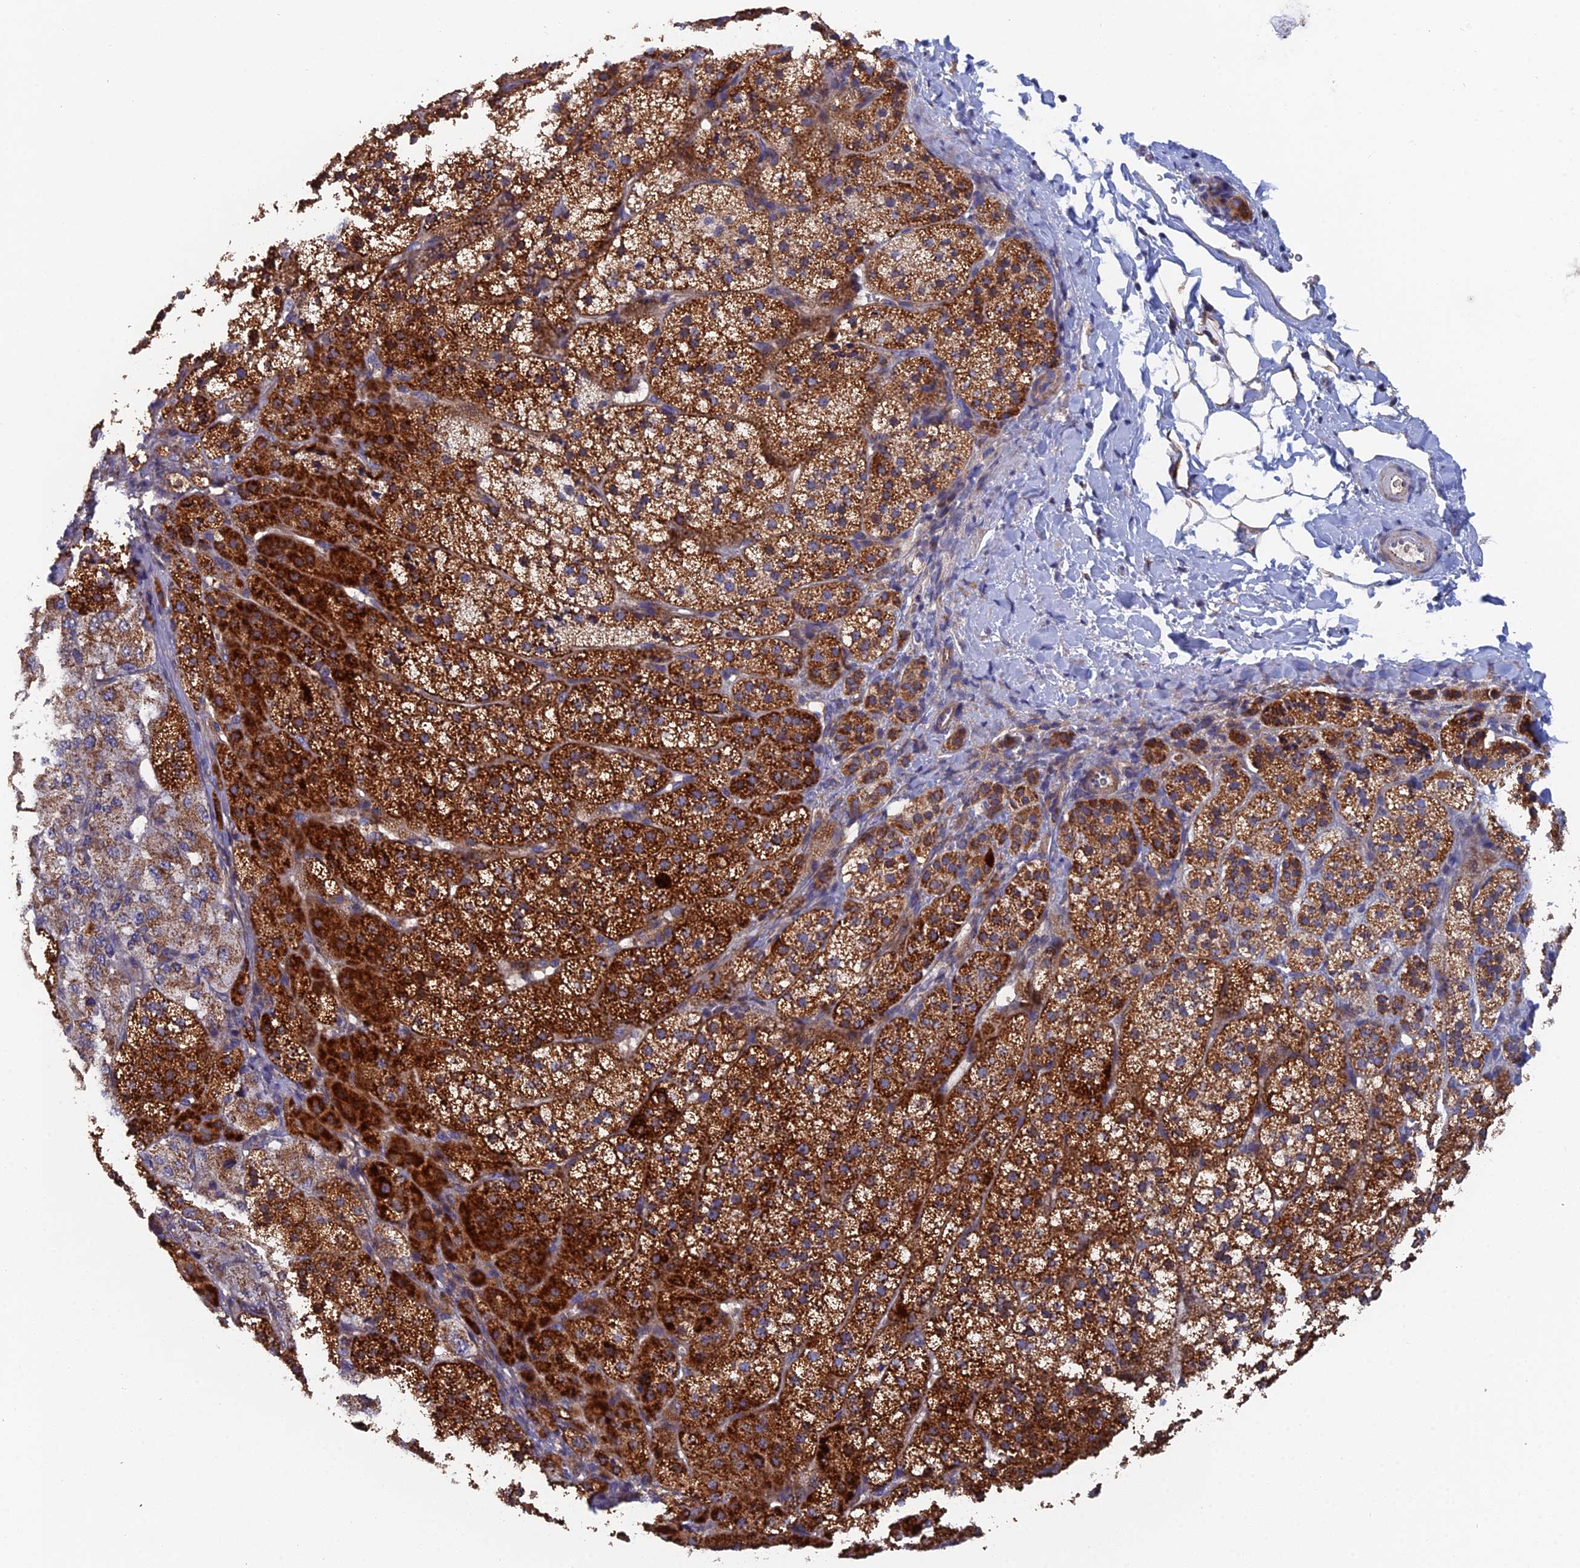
{"staining": {"intensity": "strong", "quantity": ">75%", "location": "cytoplasmic/membranous"}, "tissue": "adrenal gland", "cell_type": "Glandular cells", "image_type": "normal", "snomed": [{"axis": "morphology", "description": "Normal tissue, NOS"}, {"axis": "topography", "description": "Adrenal gland"}], "caption": "An immunohistochemistry (IHC) micrograph of normal tissue is shown. Protein staining in brown highlights strong cytoplasmic/membranous positivity in adrenal gland within glandular cells. (DAB IHC with brightfield microscopy, high magnification).", "gene": "ECSIT", "patient": {"sex": "female", "age": 44}}